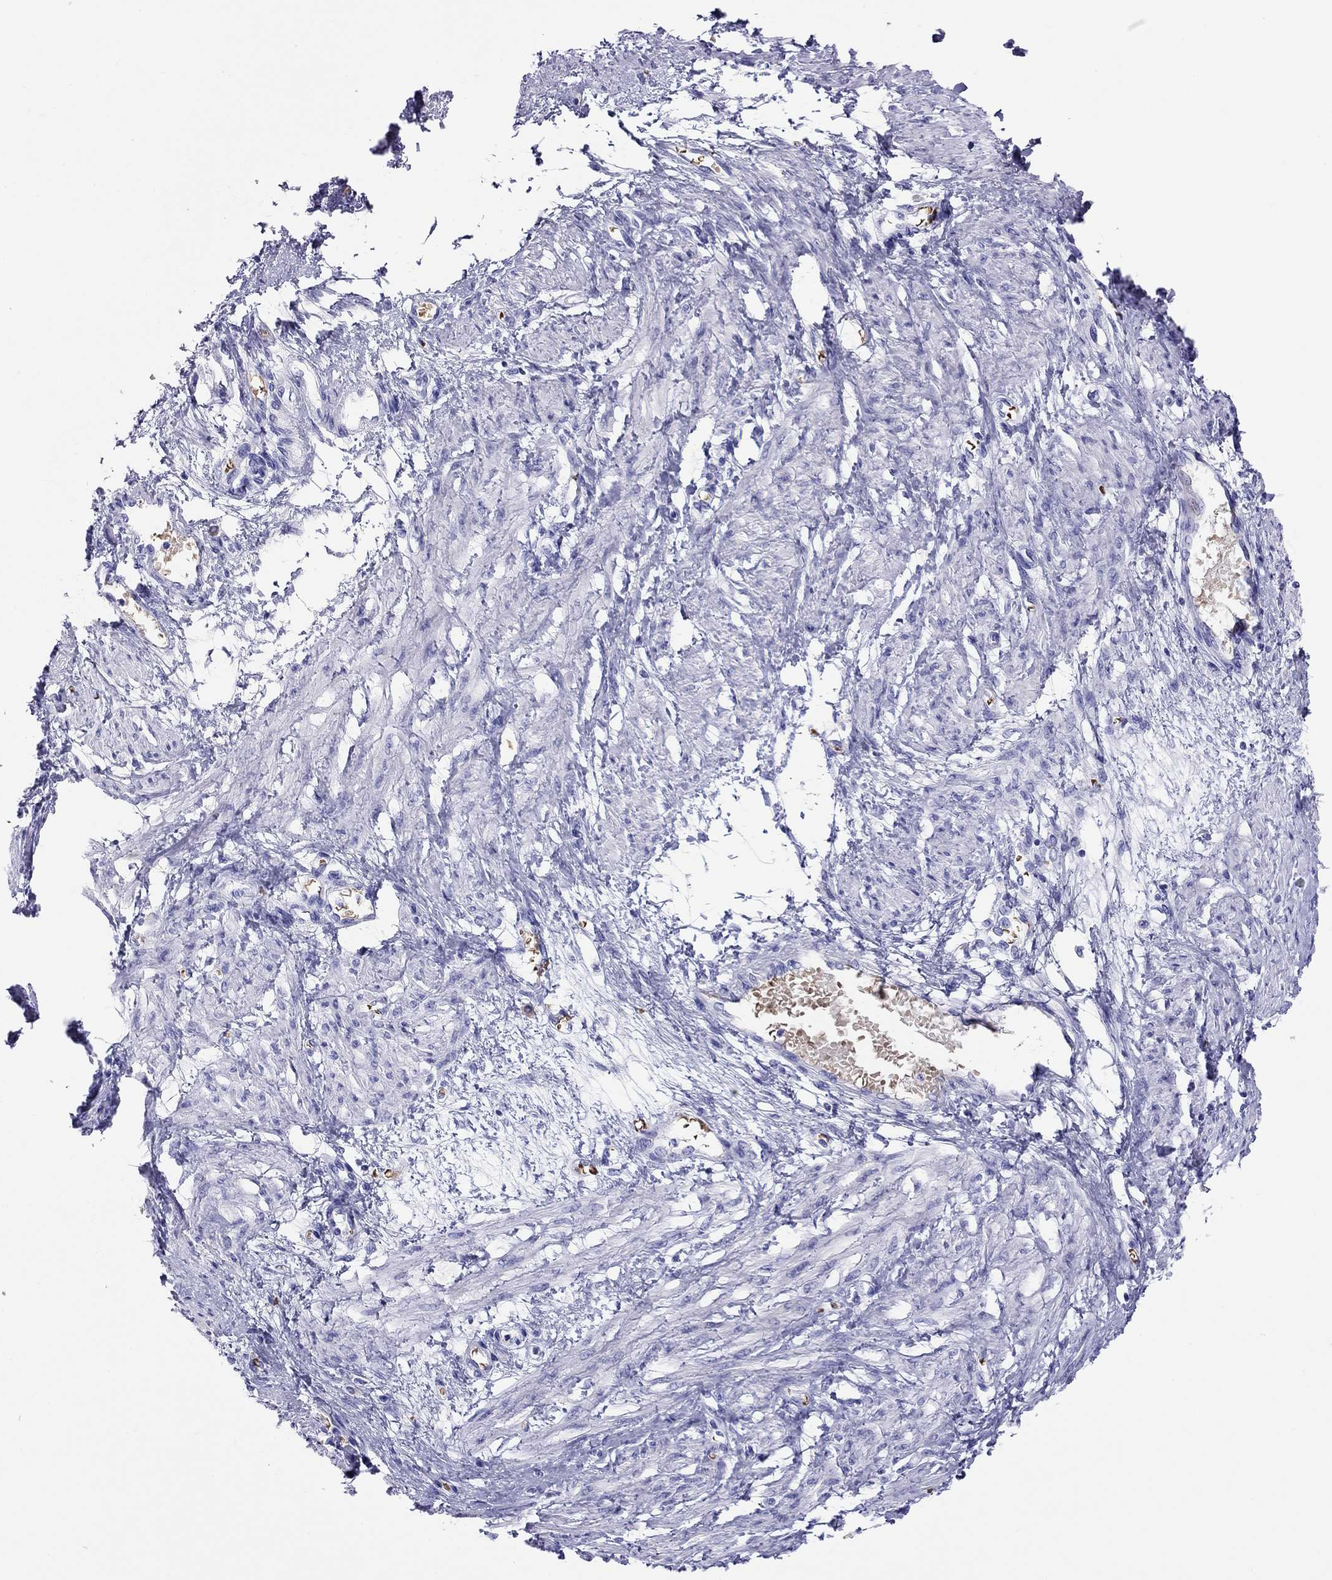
{"staining": {"intensity": "negative", "quantity": "none", "location": "none"}, "tissue": "smooth muscle", "cell_type": "Smooth muscle cells", "image_type": "normal", "snomed": [{"axis": "morphology", "description": "Normal tissue, NOS"}, {"axis": "topography", "description": "Smooth muscle"}, {"axis": "topography", "description": "Uterus"}], "caption": "A high-resolution histopathology image shows IHC staining of benign smooth muscle, which exhibits no significant positivity in smooth muscle cells. (DAB (3,3'-diaminobenzidine) immunohistochemistry (IHC) visualized using brightfield microscopy, high magnification).", "gene": "PTPRN", "patient": {"sex": "female", "age": 39}}